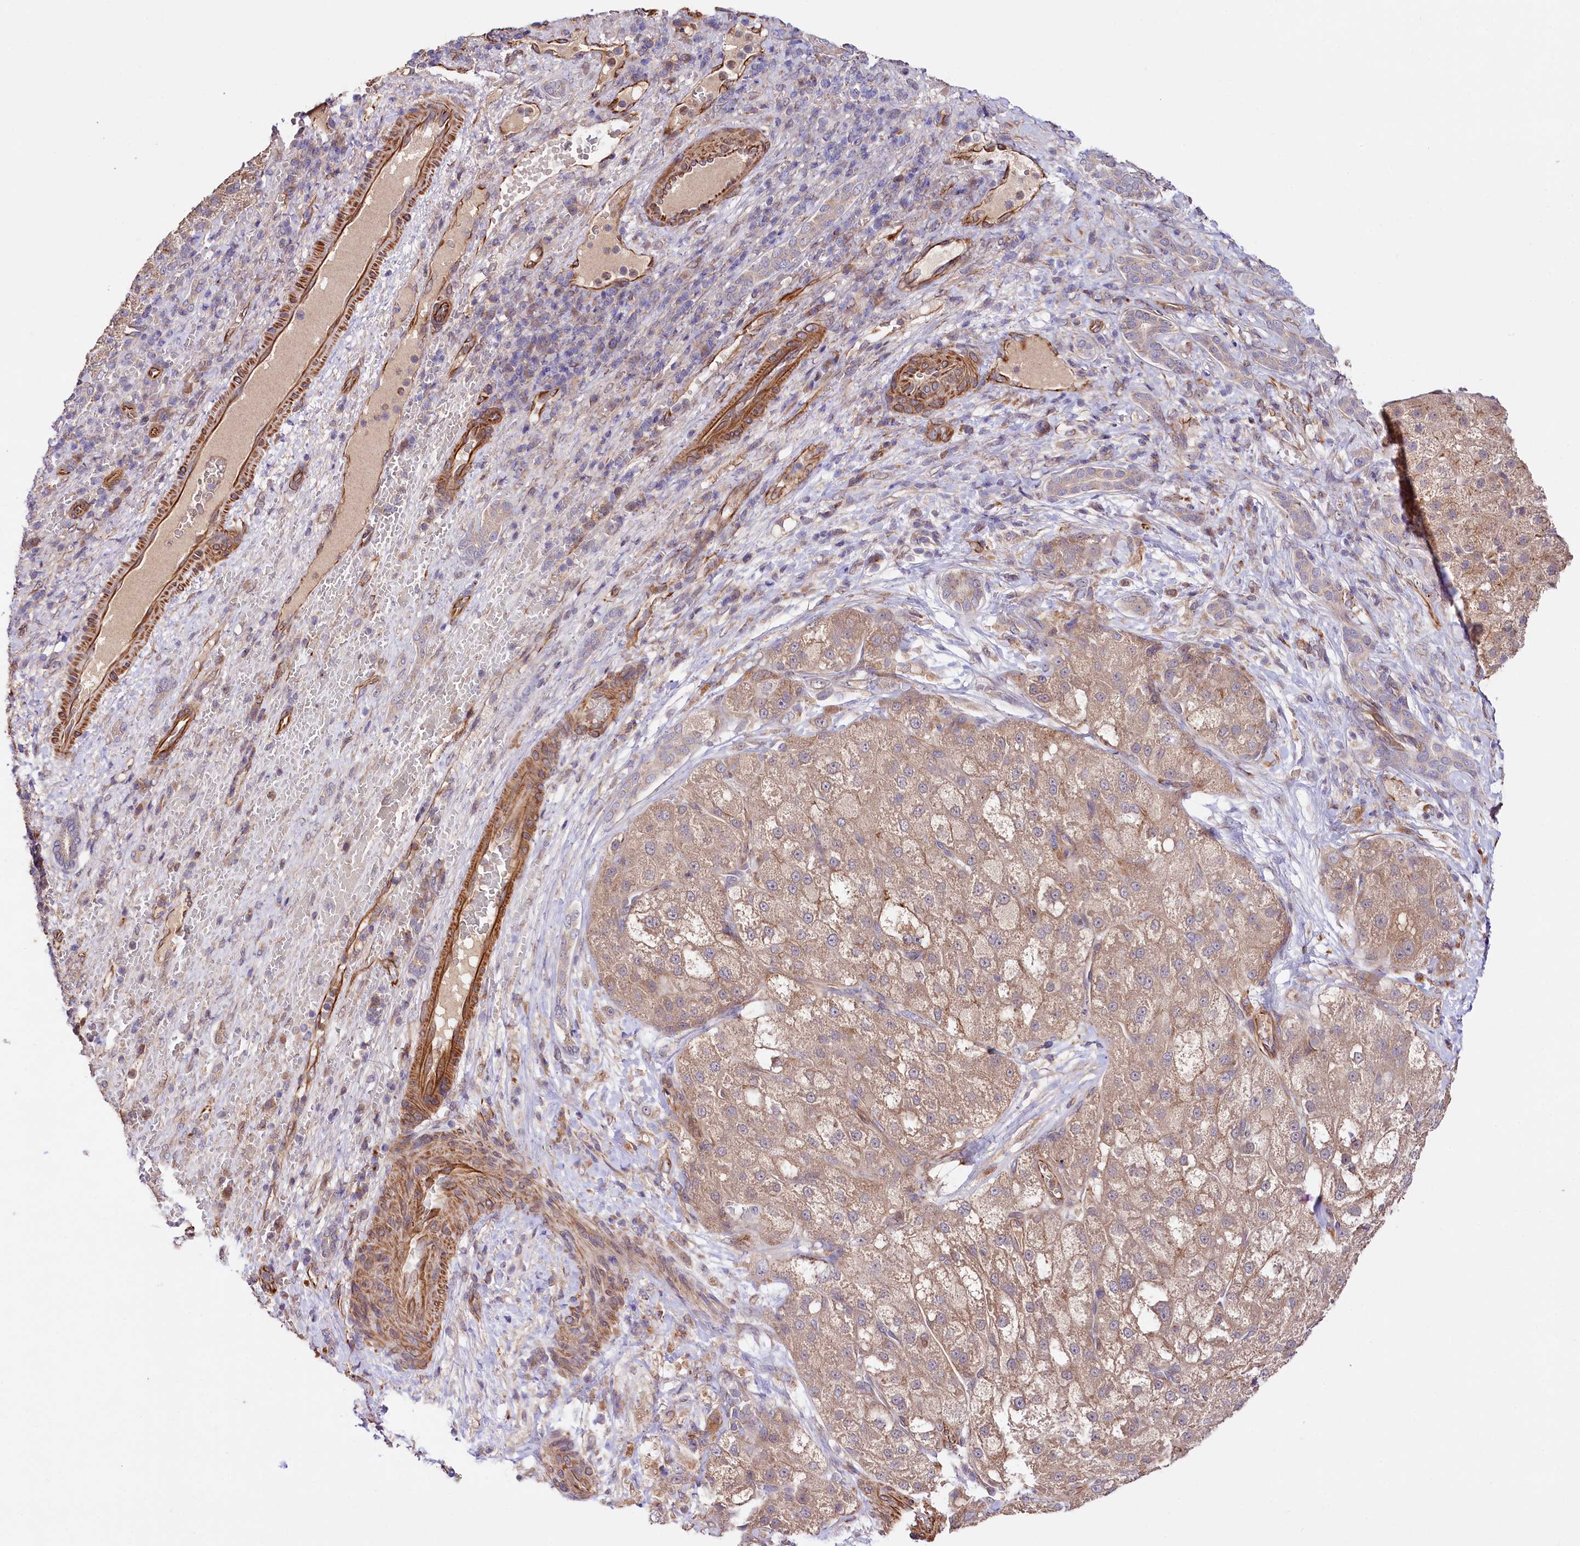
{"staining": {"intensity": "weak", "quantity": ">75%", "location": "cytoplasmic/membranous"}, "tissue": "liver cancer", "cell_type": "Tumor cells", "image_type": "cancer", "snomed": [{"axis": "morphology", "description": "Normal tissue, NOS"}, {"axis": "morphology", "description": "Carcinoma, Hepatocellular, NOS"}, {"axis": "topography", "description": "Liver"}], "caption": "A micrograph of human liver cancer (hepatocellular carcinoma) stained for a protein demonstrates weak cytoplasmic/membranous brown staining in tumor cells.", "gene": "TTC12", "patient": {"sex": "male", "age": 57}}